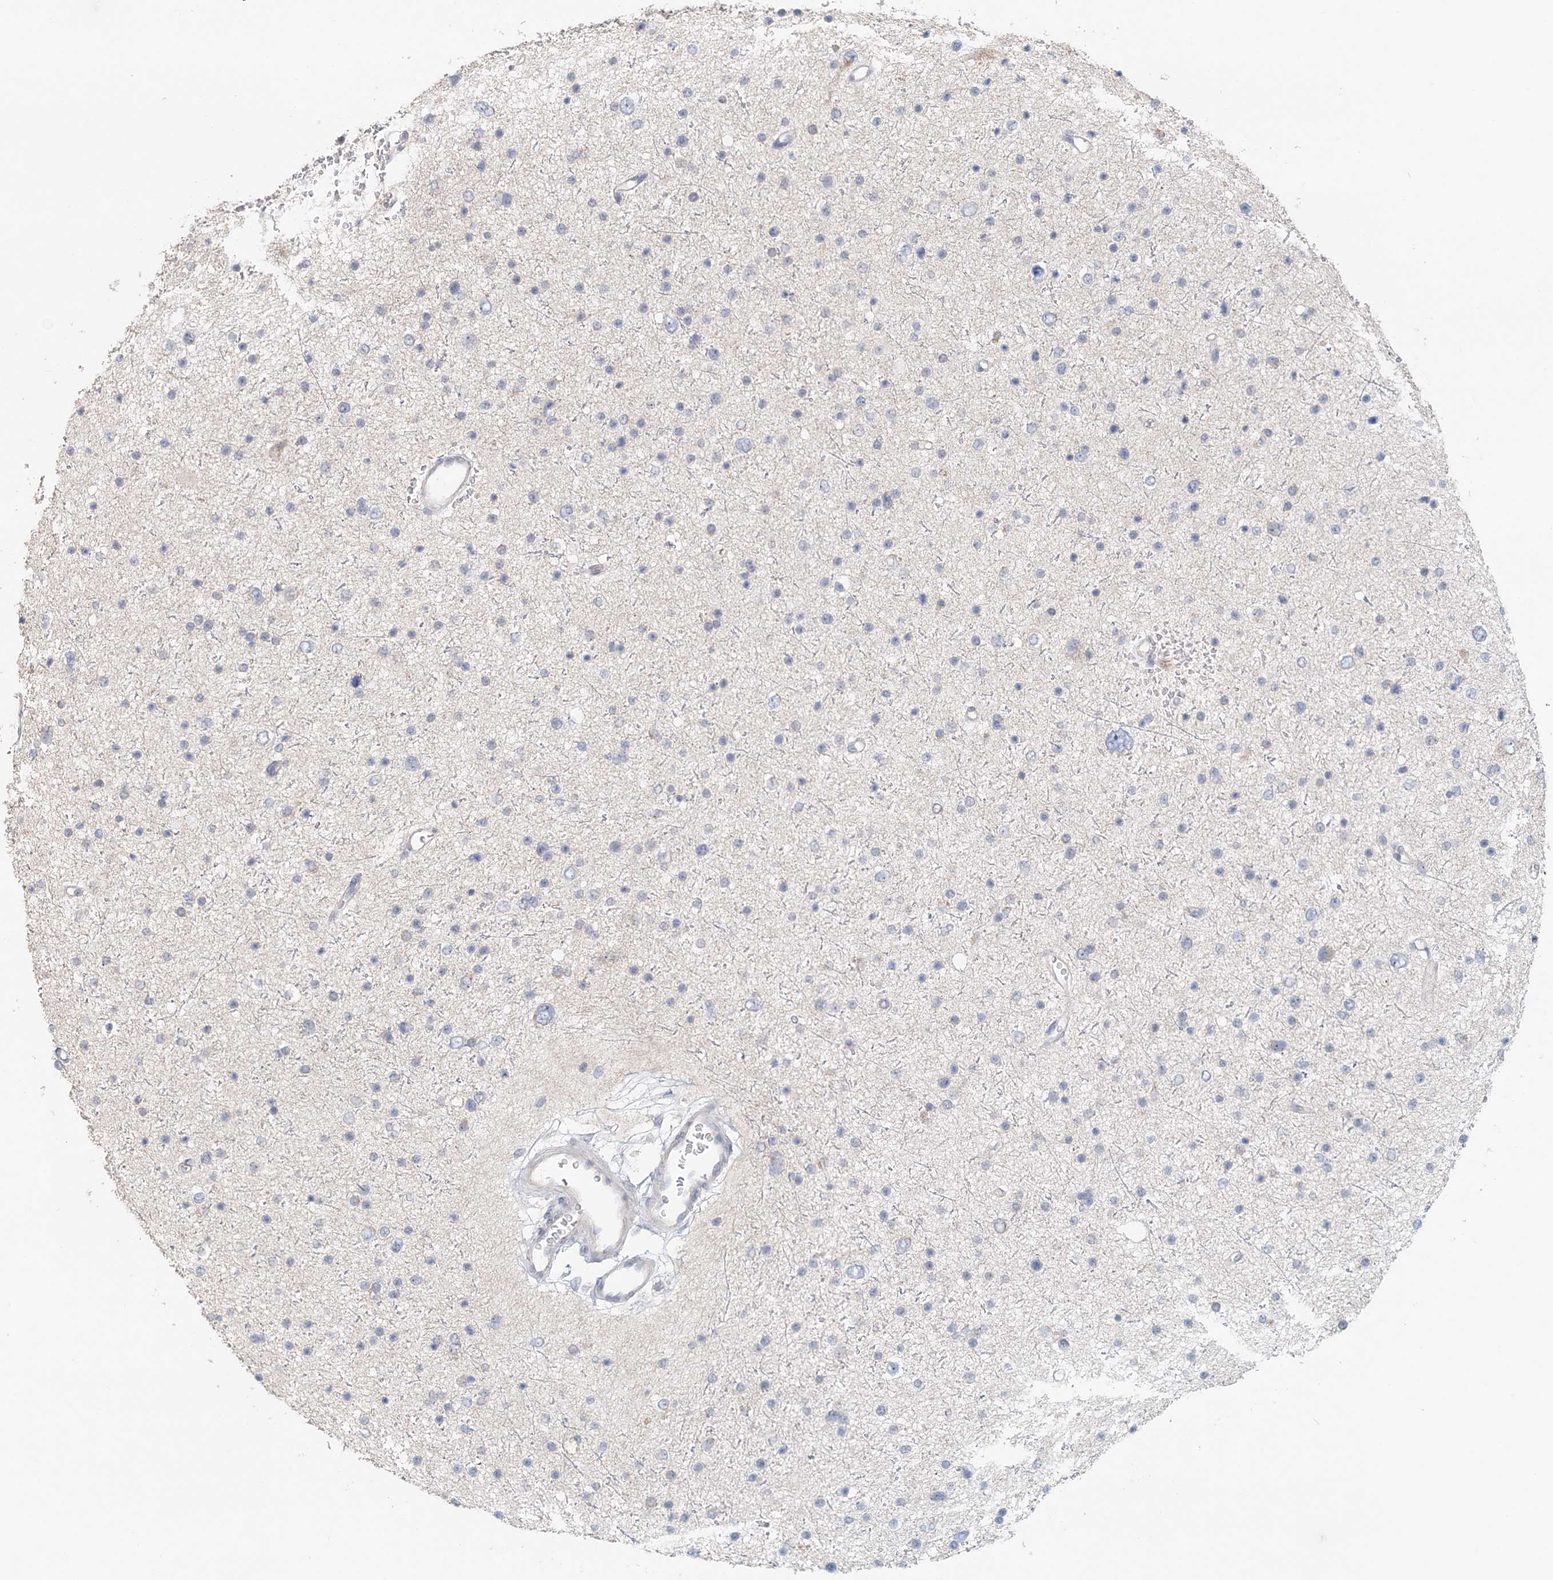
{"staining": {"intensity": "negative", "quantity": "none", "location": "none"}, "tissue": "glioma", "cell_type": "Tumor cells", "image_type": "cancer", "snomed": [{"axis": "morphology", "description": "Glioma, malignant, Low grade"}, {"axis": "topography", "description": "Brain"}], "caption": "DAB immunohistochemical staining of human low-grade glioma (malignant) demonstrates no significant expression in tumor cells. (Brightfield microscopy of DAB immunohistochemistry at high magnification).", "gene": "FBXO38", "patient": {"sex": "female", "age": 37}}